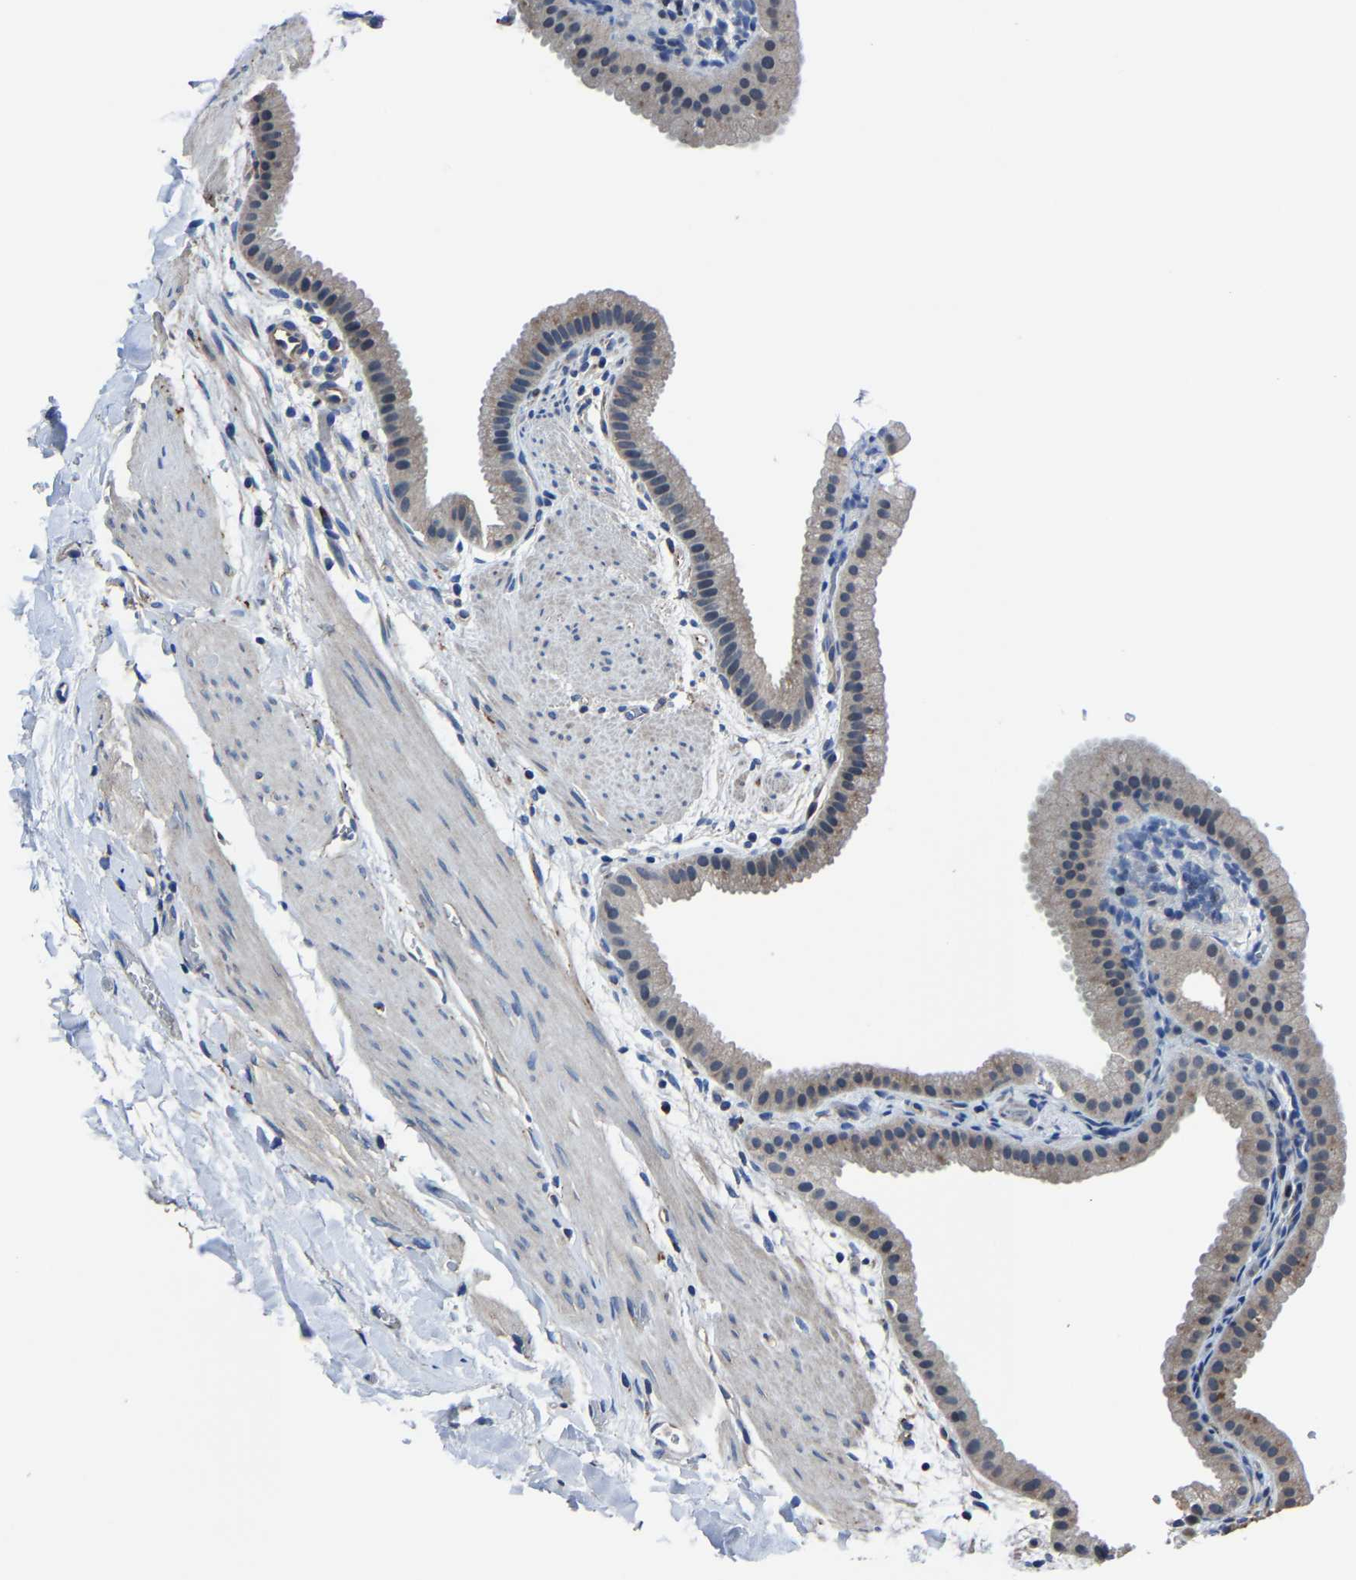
{"staining": {"intensity": "weak", "quantity": "<25%", "location": "cytoplasmic/membranous"}, "tissue": "gallbladder", "cell_type": "Glandular cells", "image_type": "normal", "snomed": [{"axis": "morphology", "description": "Normal tissue, NOS"}, {"axis": "topography", "description": "Gallbladder"}], "caption": "Immunohistochemistry (IHC) image of normal gallbladder stained for a protein (brown), which displays no positivity in glandular cells.", "gene": "STRBP", "patient": {"sex": "female", "age": 64}}